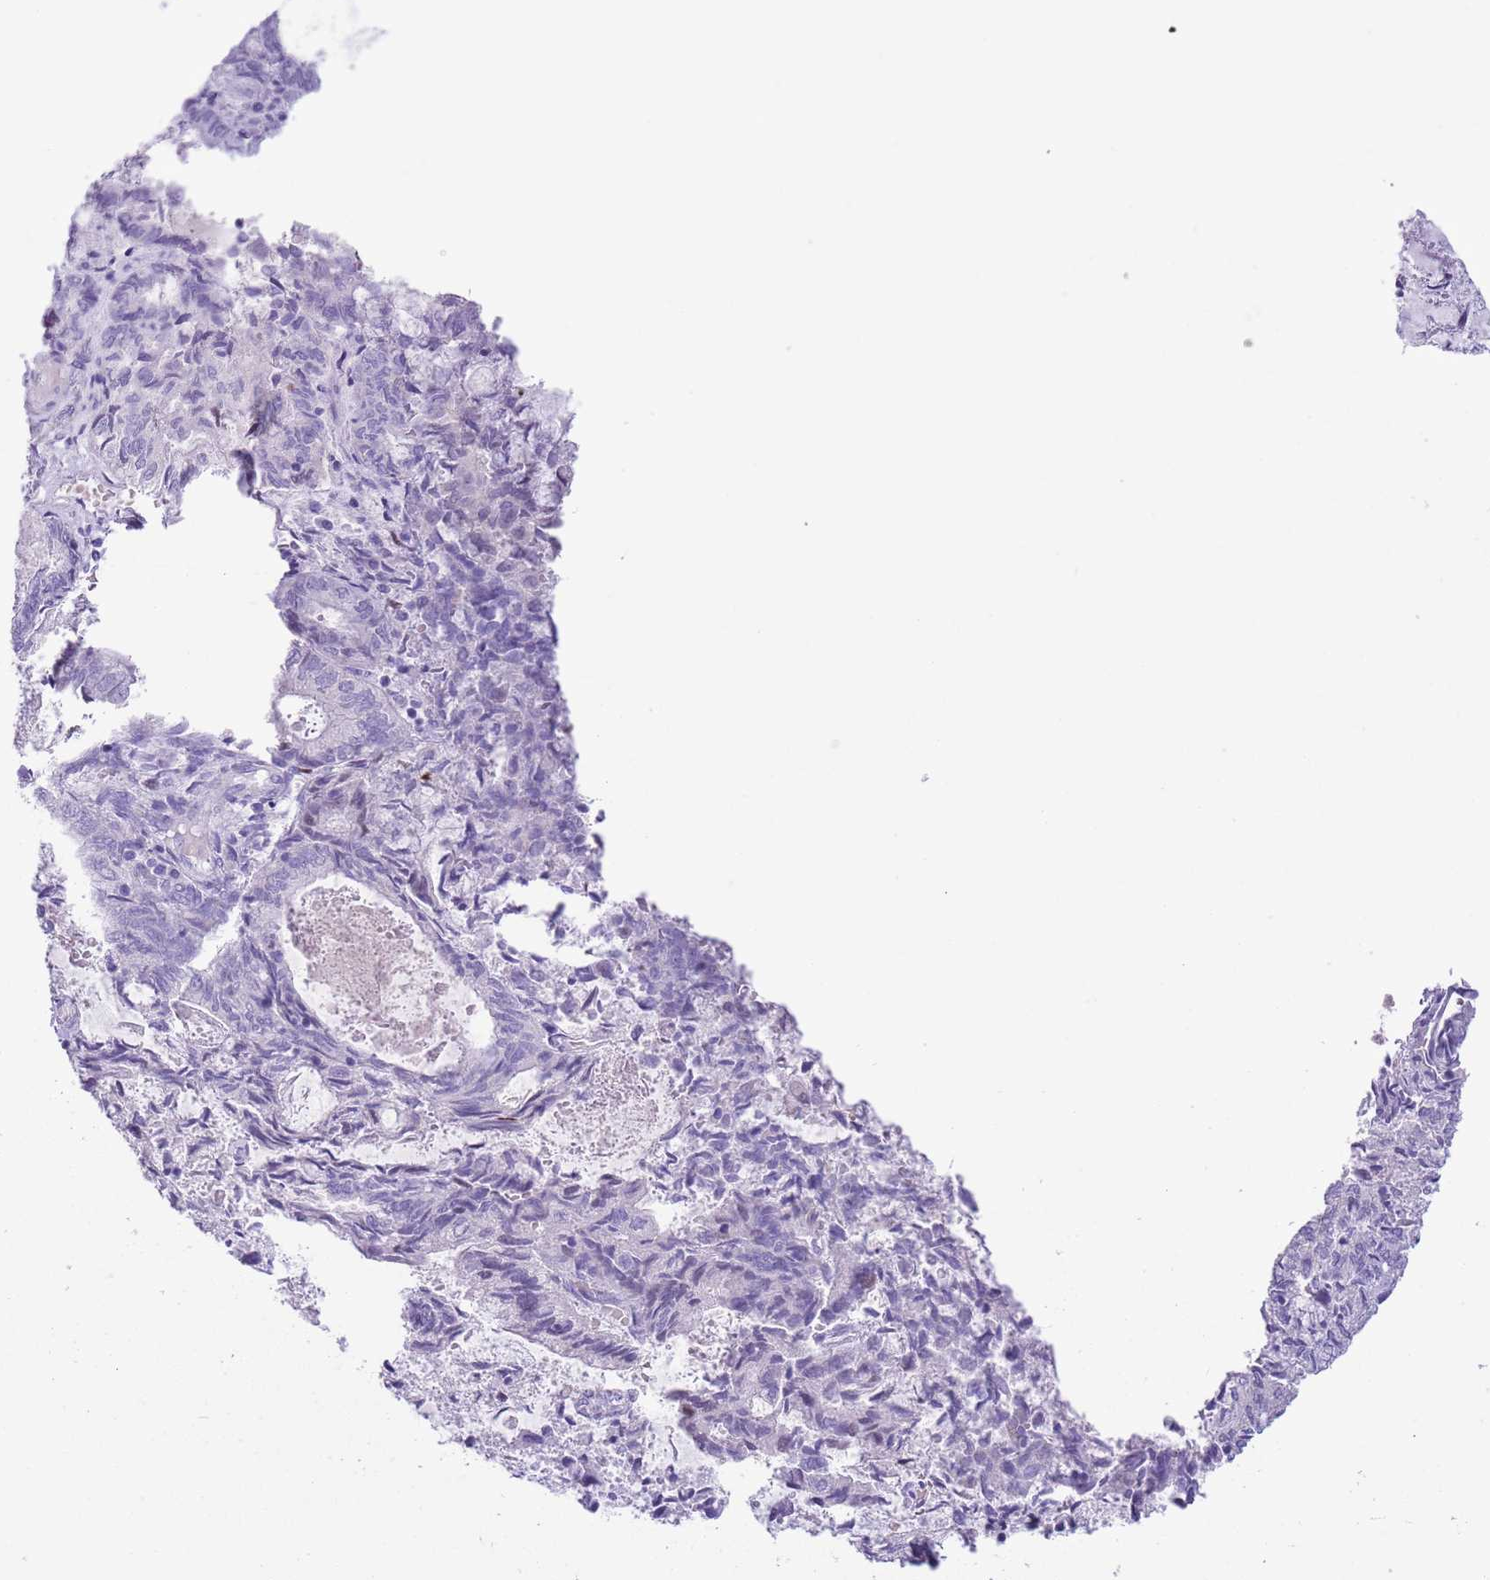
{"staining": {"intensity": "negative", "quantity": "none", "location": "none"}, "tissue": "endometrial cancer", "cell_type": "Tumor cells", "image_type": "cancer", "snomed": [{"axis": "morphology", "description": "Adenocarcinoma, NOS"}, {"axis": "topography", "description": "Endometrium"}], "caption": "This is an immunohistochemistry (IHC) histopathology image of human endometrial cancer (adenocarcinoma). There is no staining in tumor cells.", "gene": "SLC7A14", "patient": {"sex": "female", "age": 80}}